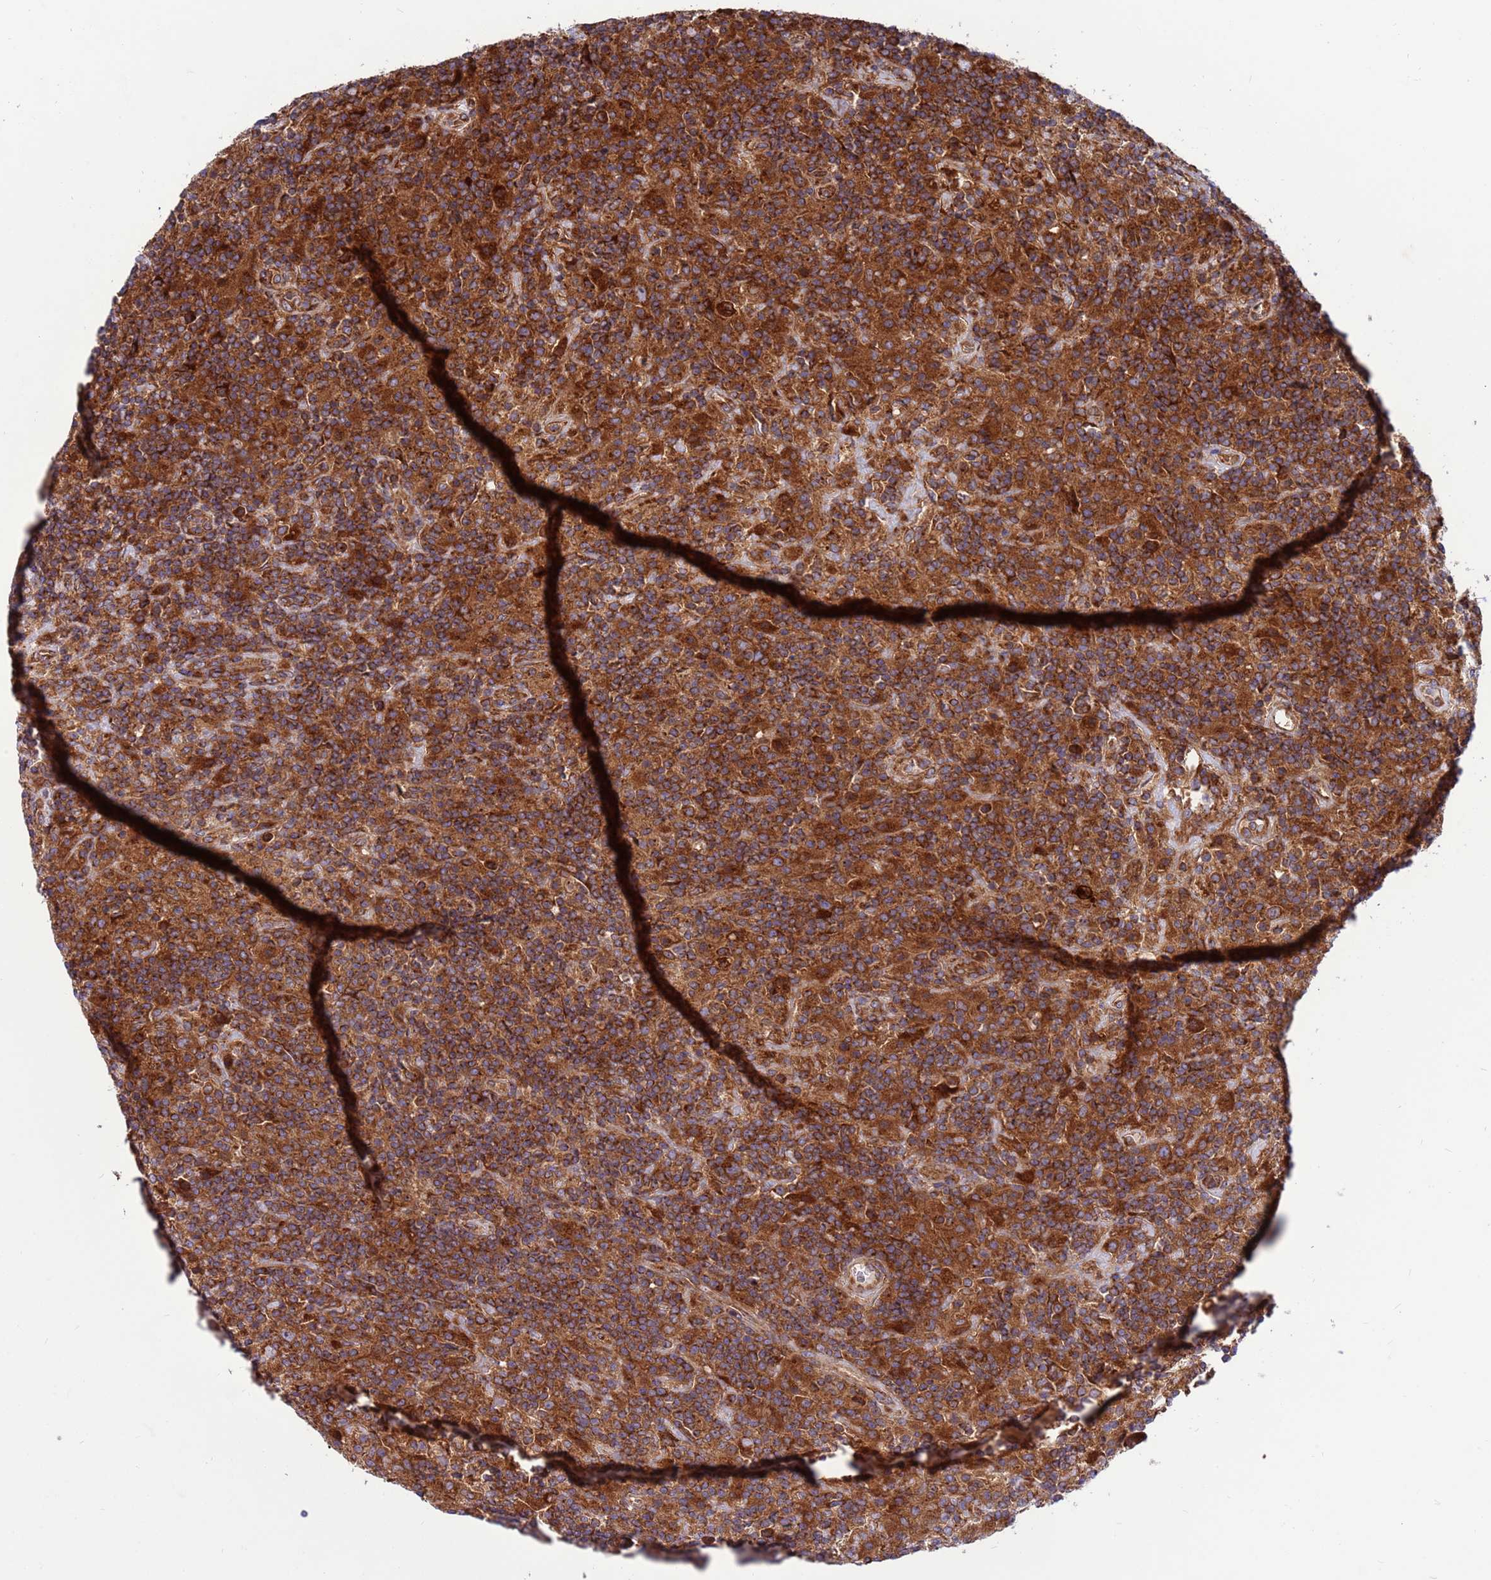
{"staining": {"intensity": "strong", "quantity": ">75%", "location": "cytoplasmic/membranous"}, "tissue": "lymphoma", "cell_type": "Tumor cells", "image_type": "cancer", "snomed": [{"axis": "morphology", "description": "Hodgkin's disease, NOS"}, {"axis": "topography", "description": "Lymph node"}], "caption": "DAB (3,3'-diaminobenzidine) immunohistochemical staining of Hodgkin's disease reveals strong cytoplasmic/membranous protein staining in about >75% of tumor cells.", "gene": "ZC3HAV1", "patient": {"sex": "male", "age": 70}}